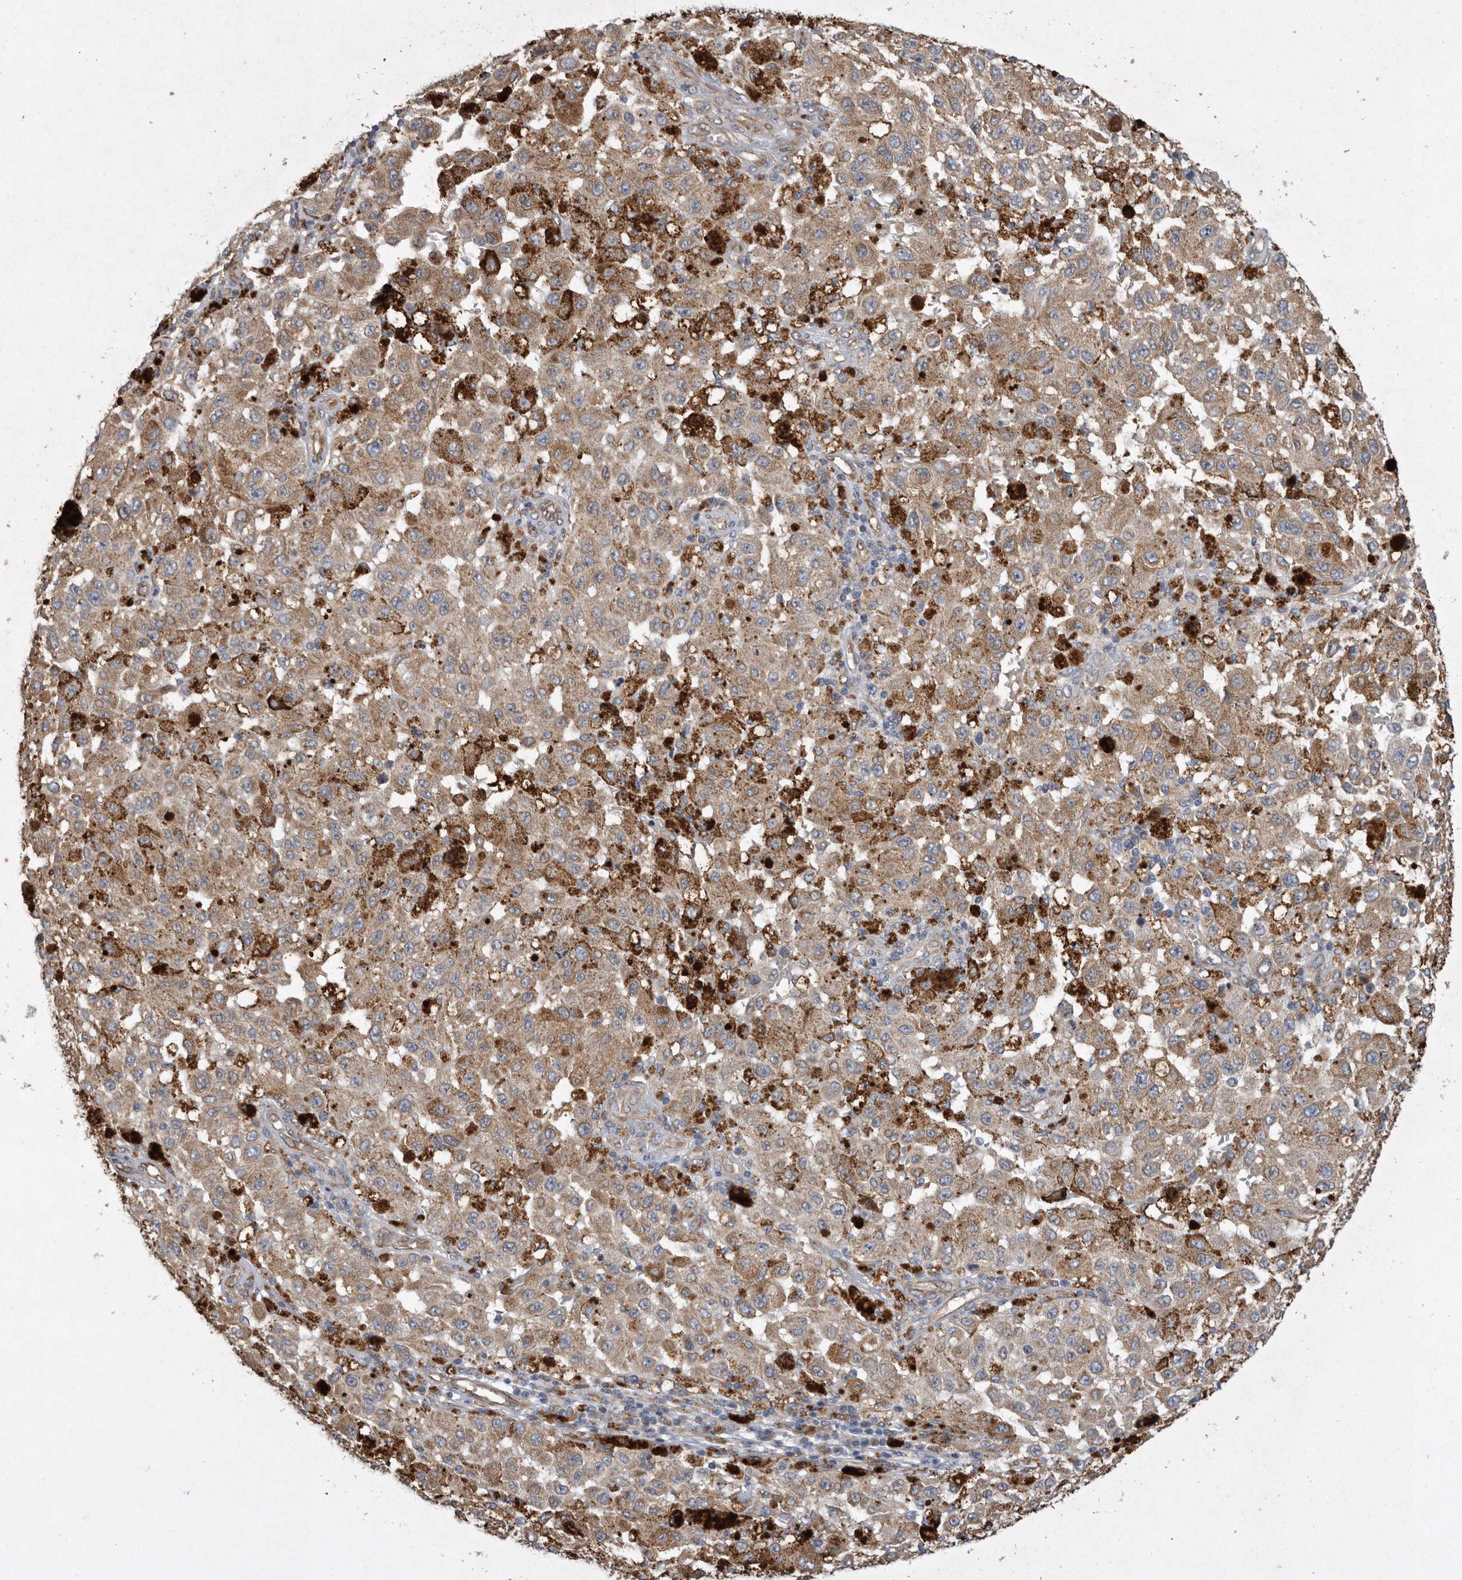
{"staining": {"intensity": "moderate", "quantity": ">75%", "location": "cytoplasmic/membranous"}, "tissue": "melanoma", "cell_type": "Tumor cells", "image_type": "cancer", "snomed": [{"axis": "morphology", "description": "Malignant melanoma, NOS"}, {"axis": "topography", "description": "Skin"}], "caption": "Immunohistochemical staining of melanoma exhibits moderate cytoplasmic/membranous protein positivity in approximately >75% of tumor cells.", "gene": "PON2", "patient": {"sex": "female", "age": 64}}